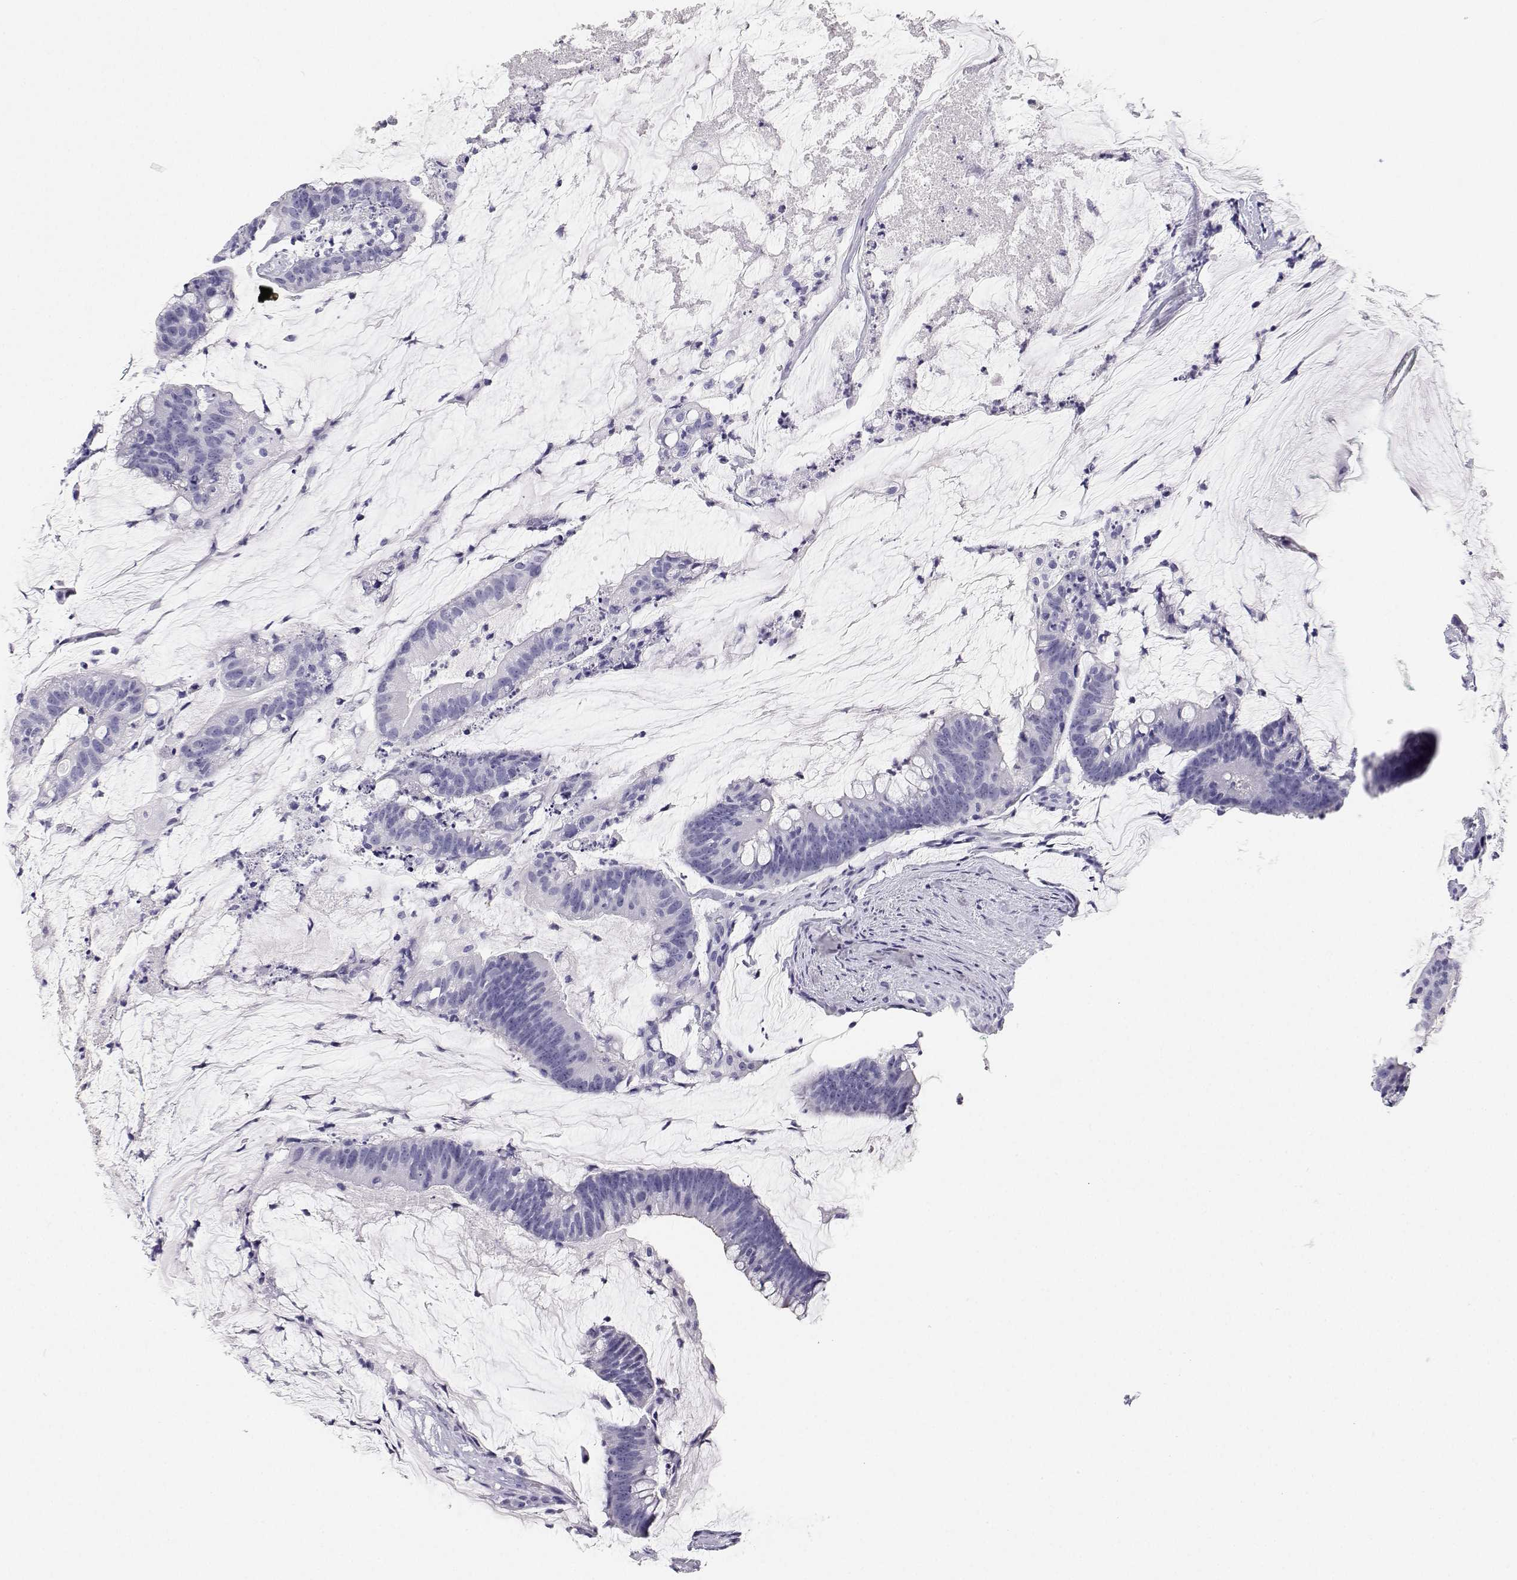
{"staining": {"intensity": "negative", "quantity": "none", "location": "none"}, "tissue": "colorectal cancer", "cell_type": "Tumor cells", "image_type": "cancer", "snomed": [{"axis": "morphology", "description": "Adenocarcinoma, NOS"}, {"axis": "topography", "description": "Colon"}], "caption": "Immunohistochemistry (IHC) of human colorectal cancer (adenocarcinoma) shows no staining in tumor cells.", "gene": "BHMT", "patient": {"sex": "male", "age": 62}}